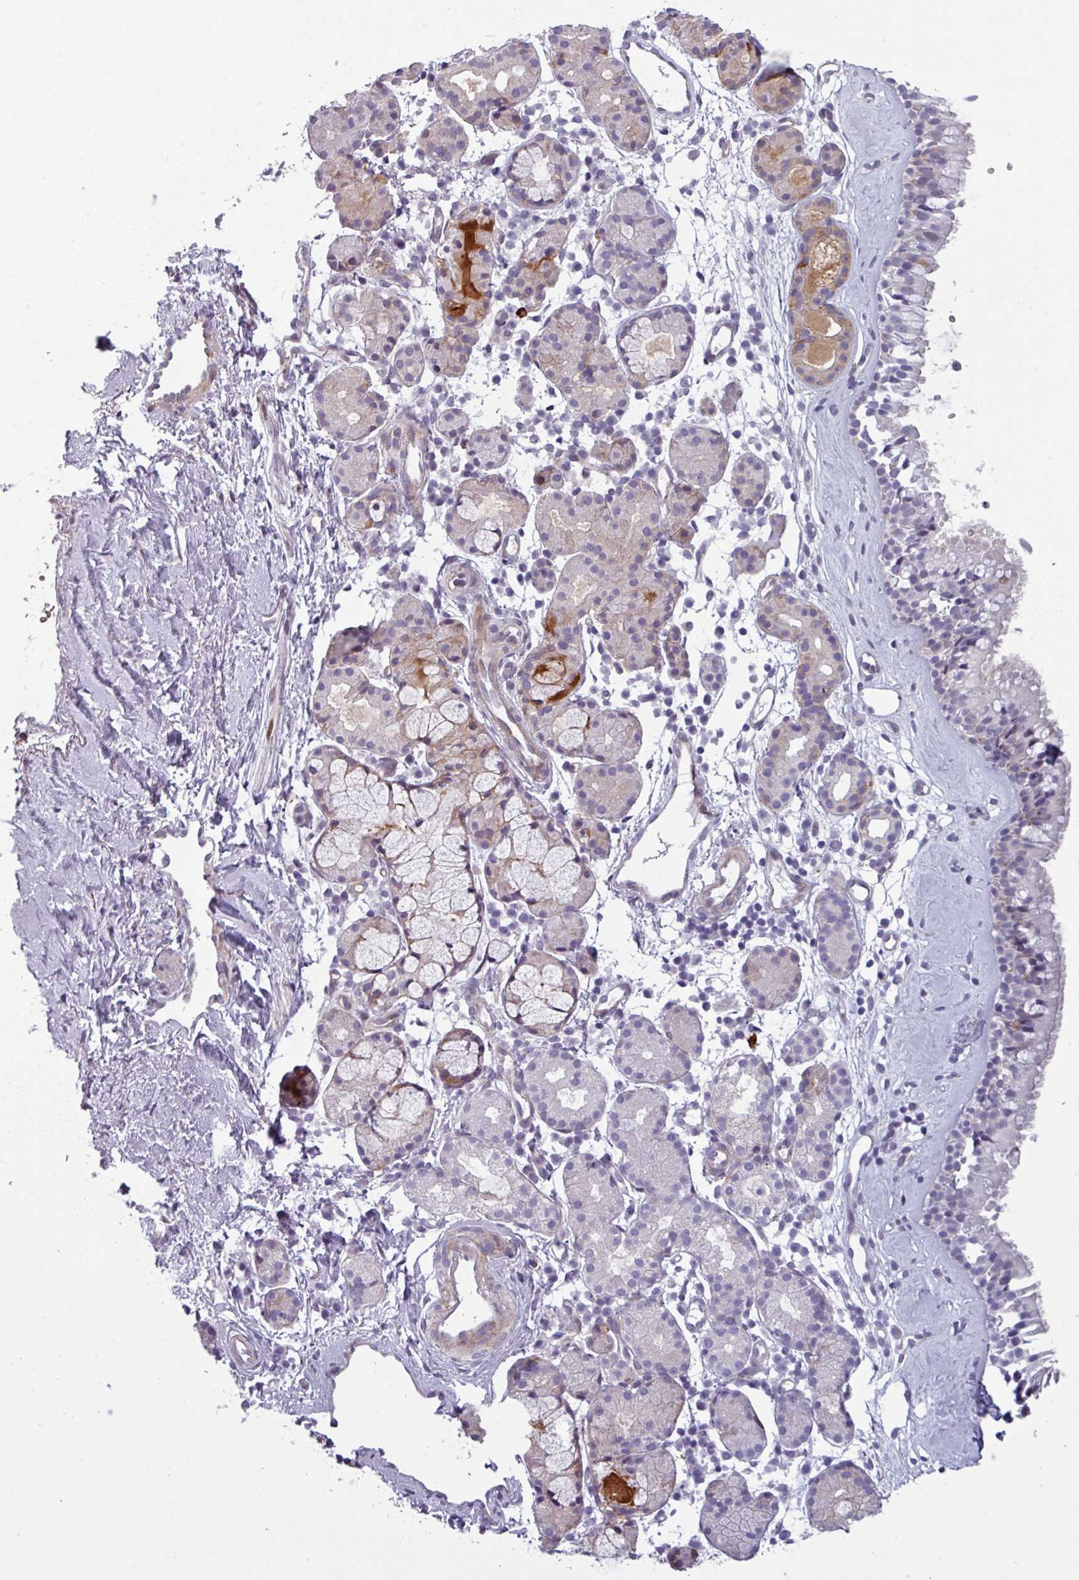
{"staining": {"intensity": "moderate", "quantity": "<25%", "location": "cytoplasmic/membranous"}, "tissue": "nasopharynx", "cell_type": "Respiratory epithelial cells", "image_type": "normal", "snomed": [{"axis": "morphology", "description": "Normal tissue, NOS"}, {"axis": "topography", "description": "Nasopharynx"}], "caption": "Human nasopharynx stained for a protein (brown) shows moderate cytoplasmic/membranous positive expression in about <25% of respiratory epithelial cells.", "gene": "PRAMEF12", "patient": {"sex": "male", "age": 82}}